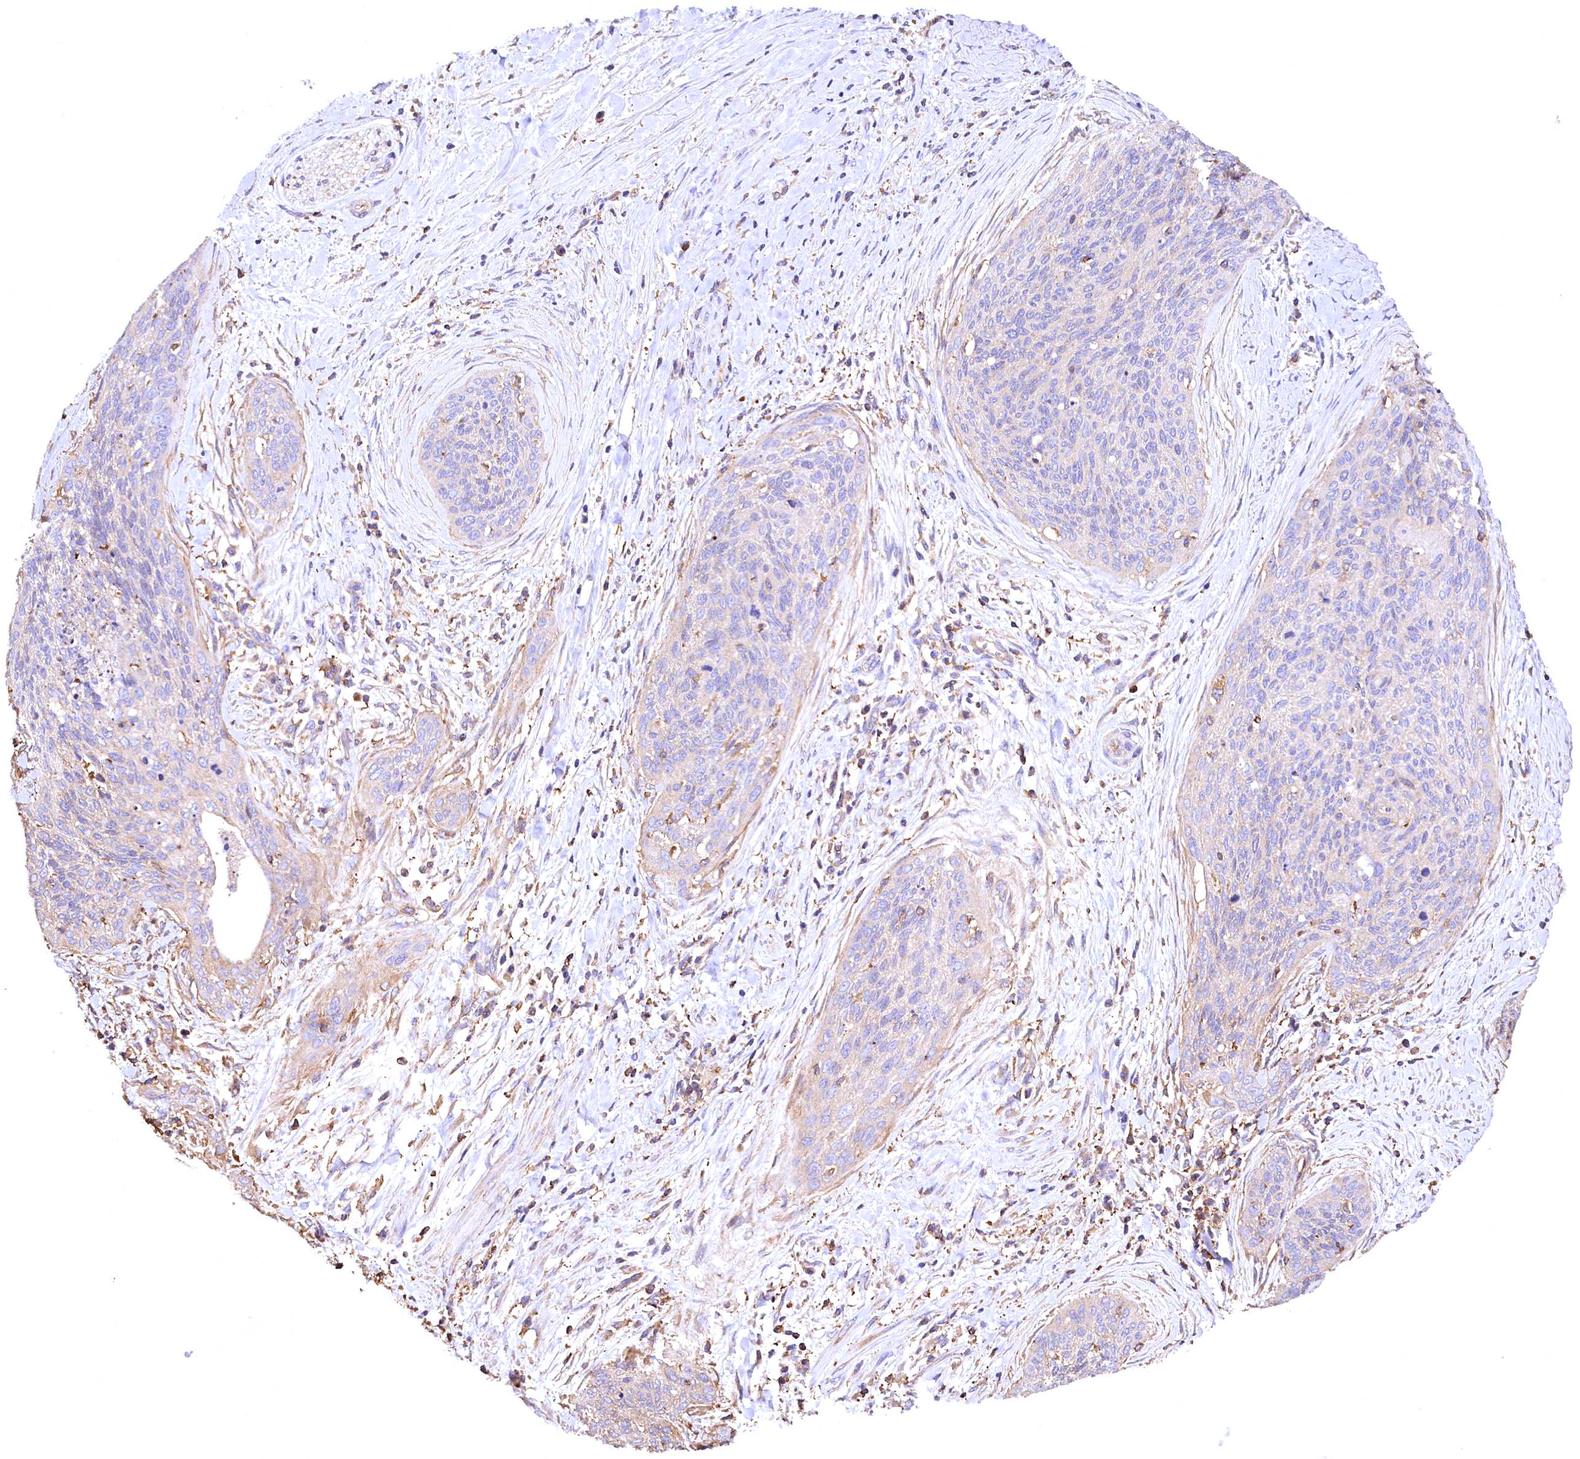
{"staining": {"intensity": "negative", "quantity": "none", "location": "none"}, "tissue": "cervical cancer", "cell_type": "Tumor cells", "image_type": "cancer", "snomed": [{"axis": "morphology", "description": "Squamous cell carcinoma, NOS"}, {"axis": "topography", "description": "Cervix"}], "caption": "Immunohistochemistry (IHC) histopathology image of neoplastic tissue: cervical cancer (squamous cell carcinoma) stained with DAB (3,3'-diaminobenzidine) shows no significant protein expression in tumor cells.", "gene": "RARS2", "patient": {"sex": "female", "age": 55}}